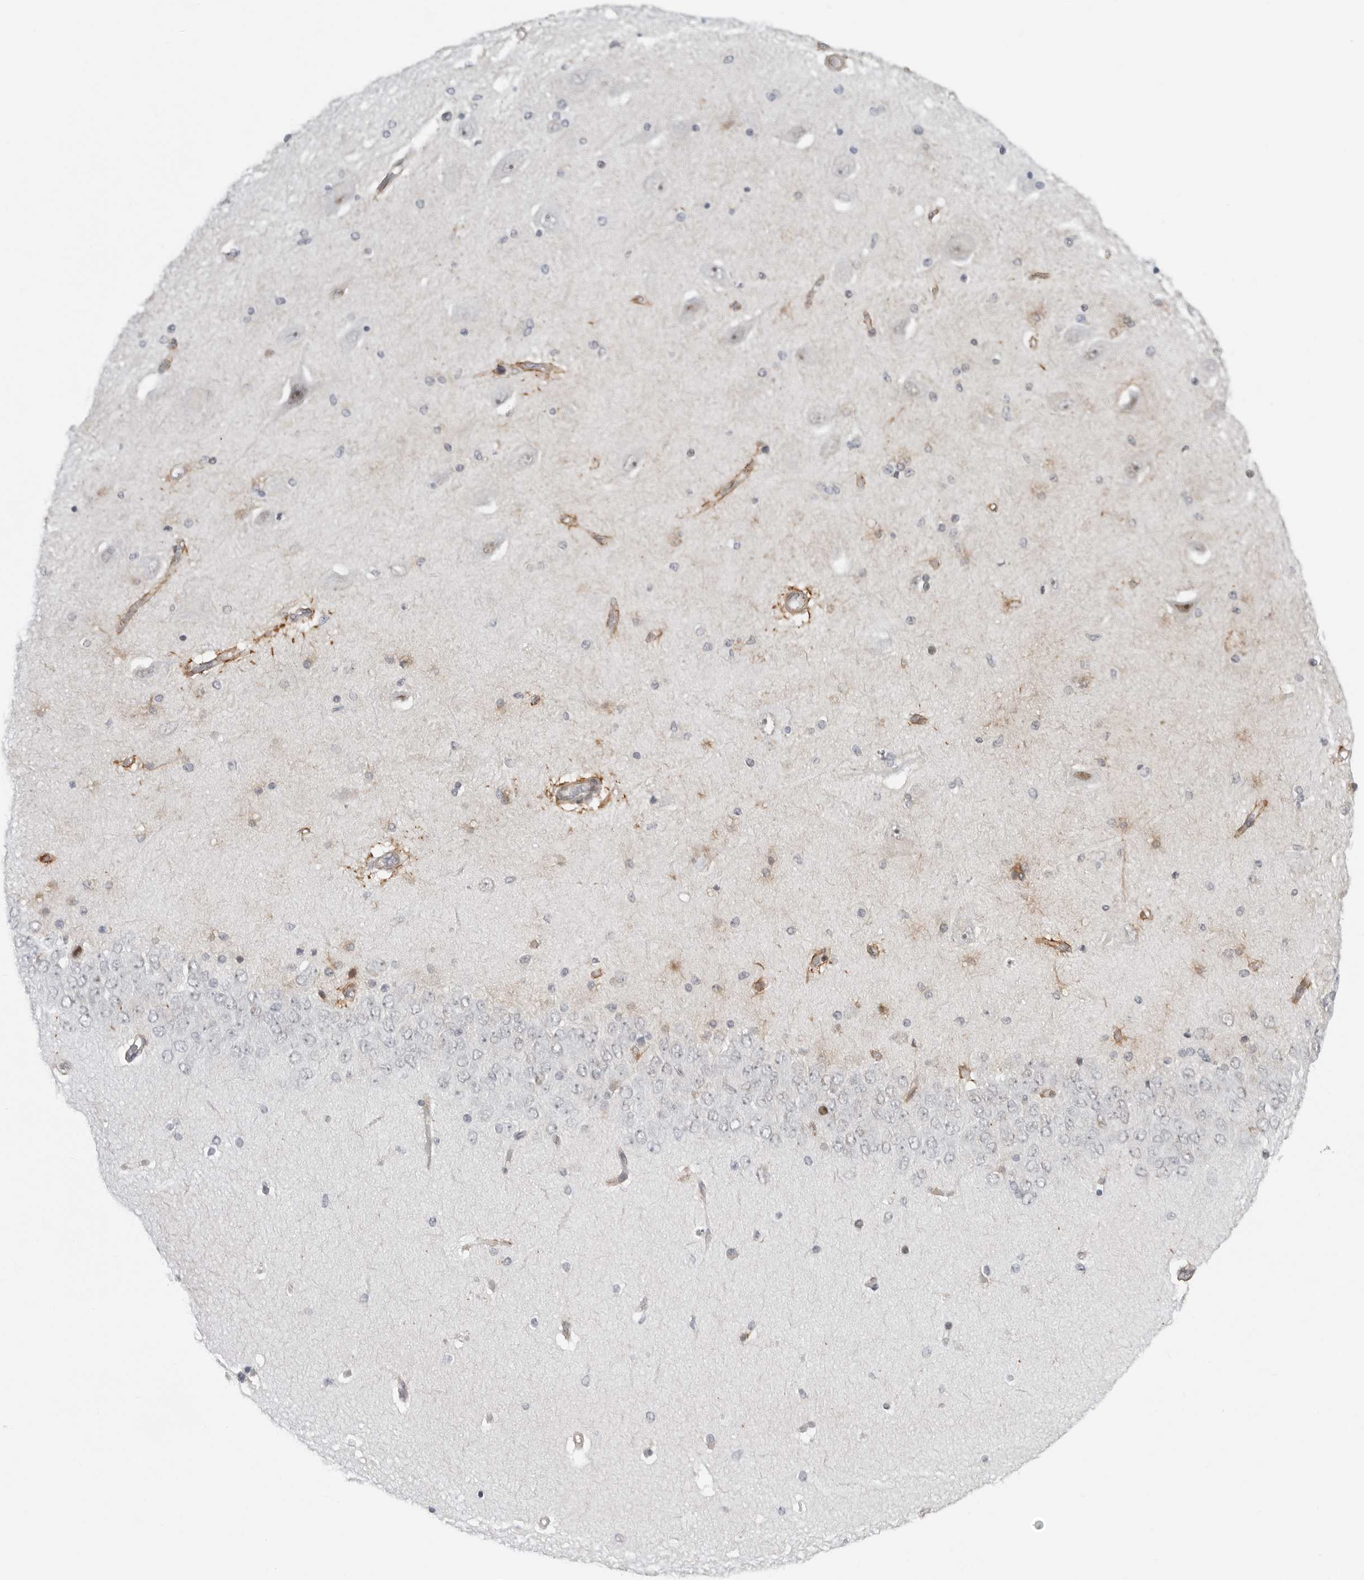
{"staining": {"intensity": "negative", "quantity": "none", "location": "none"}, "tissue": "hippocampus", "cell_type": "Glial cells", "image_type": "normal", "snomed": [{"axis": "morphology", "description": "Normal tissue, NOS"}, {"axis": "topography", "description": "Hippocampus"}], "caption": "Immunohistochemical staining of benign hippocampus displays no significant positivity in glial cells.", "gene": "FAM135B", "patient": {"sex": "female", "age": 54}}